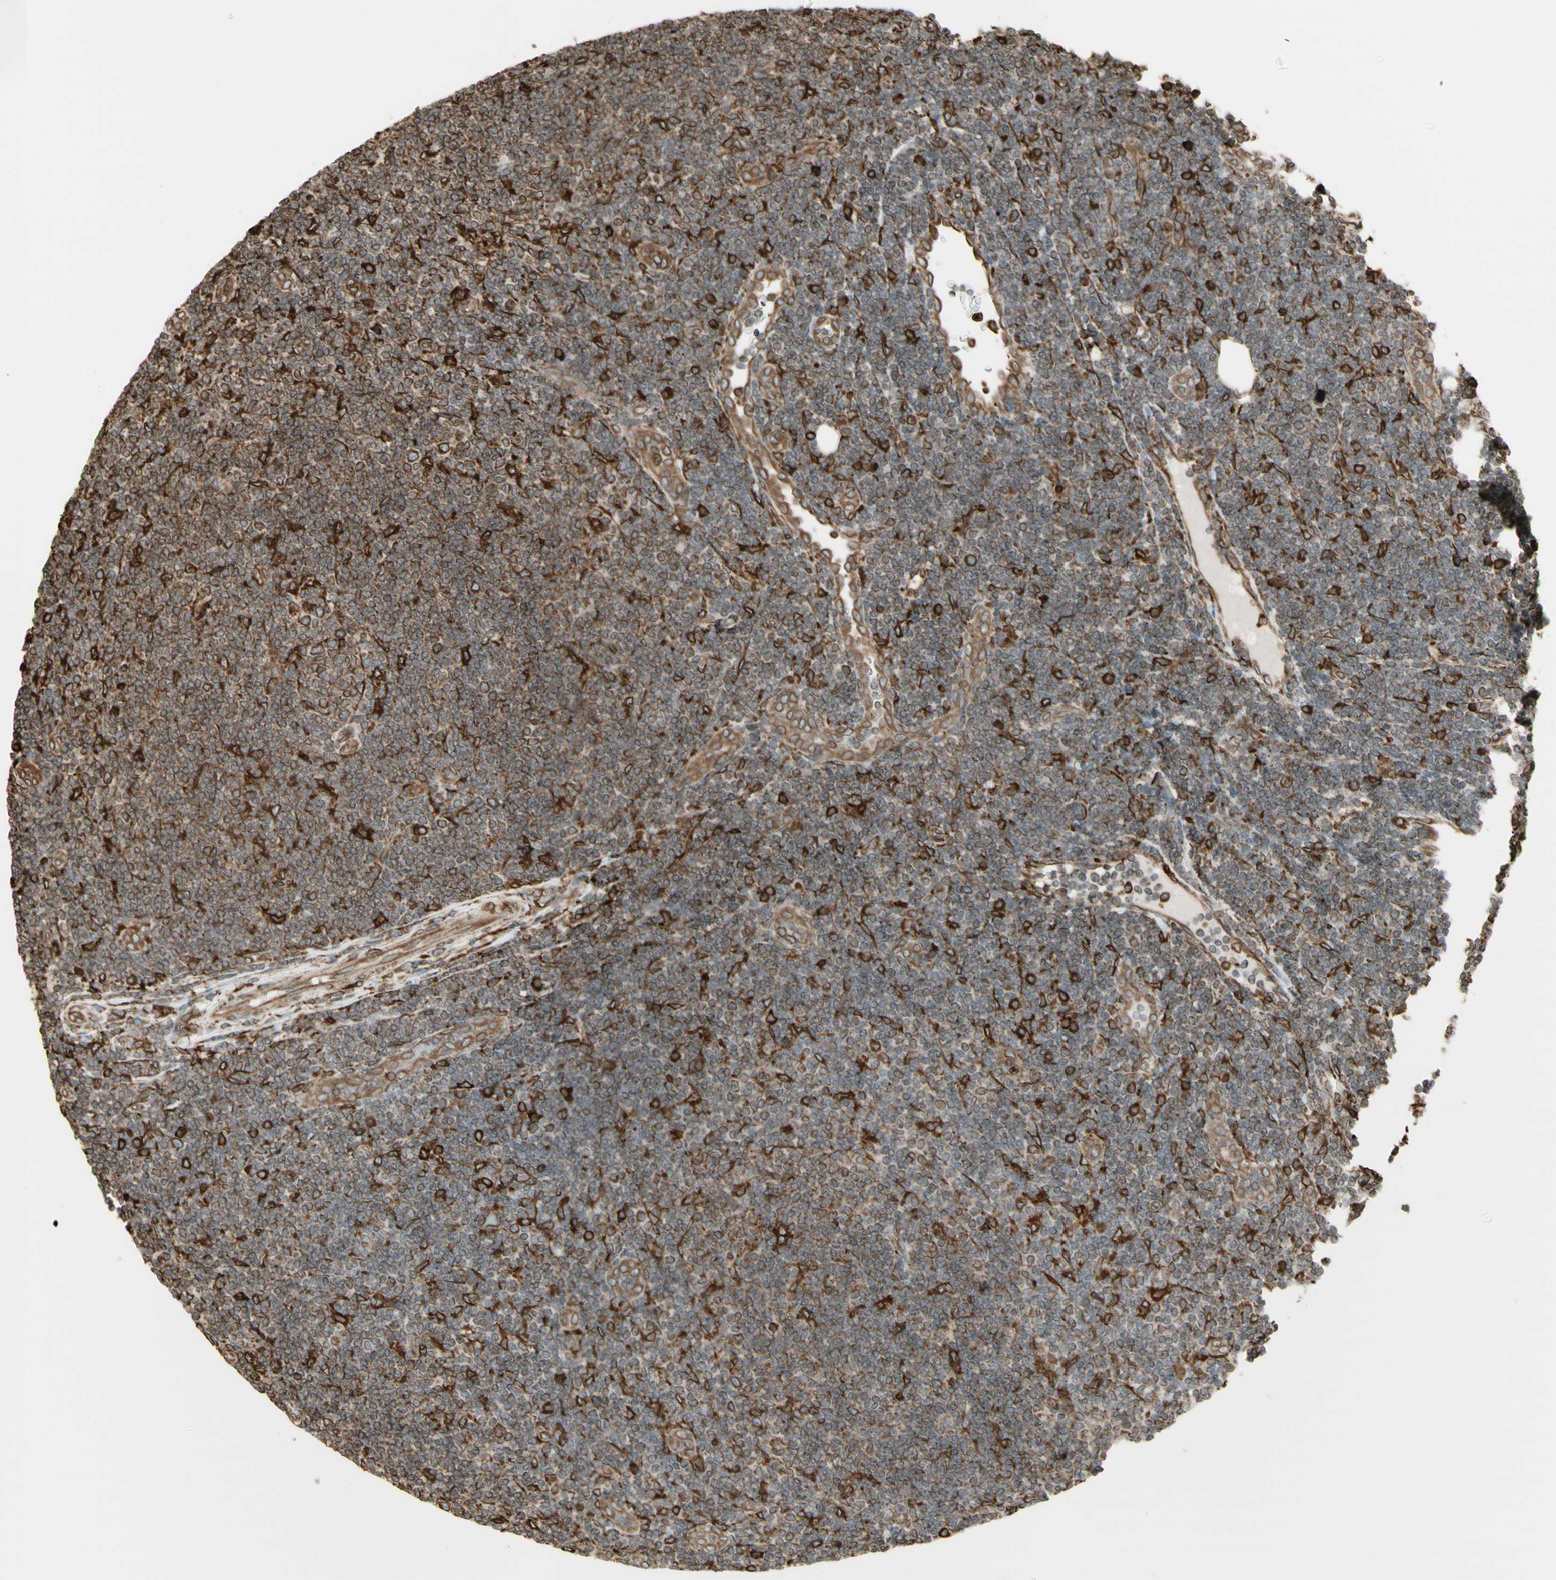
{"staining": {"intensity": "strong", "quantity": "25%-75%", "location": "cytoplasmic/membranous"}, "tissue": "lymphoma", "cell_type": "Tumor cells", "image_type": "cancer", "snomed": [{"axis": "morphology", "description": "Malignant lymphoma, non-Hodgkin's type, Low grade"}, {"axis": "topography", "description": "Lymph node"}], "caption": "About 25%-75% of tumor cells in human malignant lymphoma, non-Hodgkin's type (low-grade) demonstrate strong cytoplasmic/membranous protein positivity as visualized by brown immunohistochemical staining.", "gene": "CANX", "patient": {"sex": "male", "age": 83}}